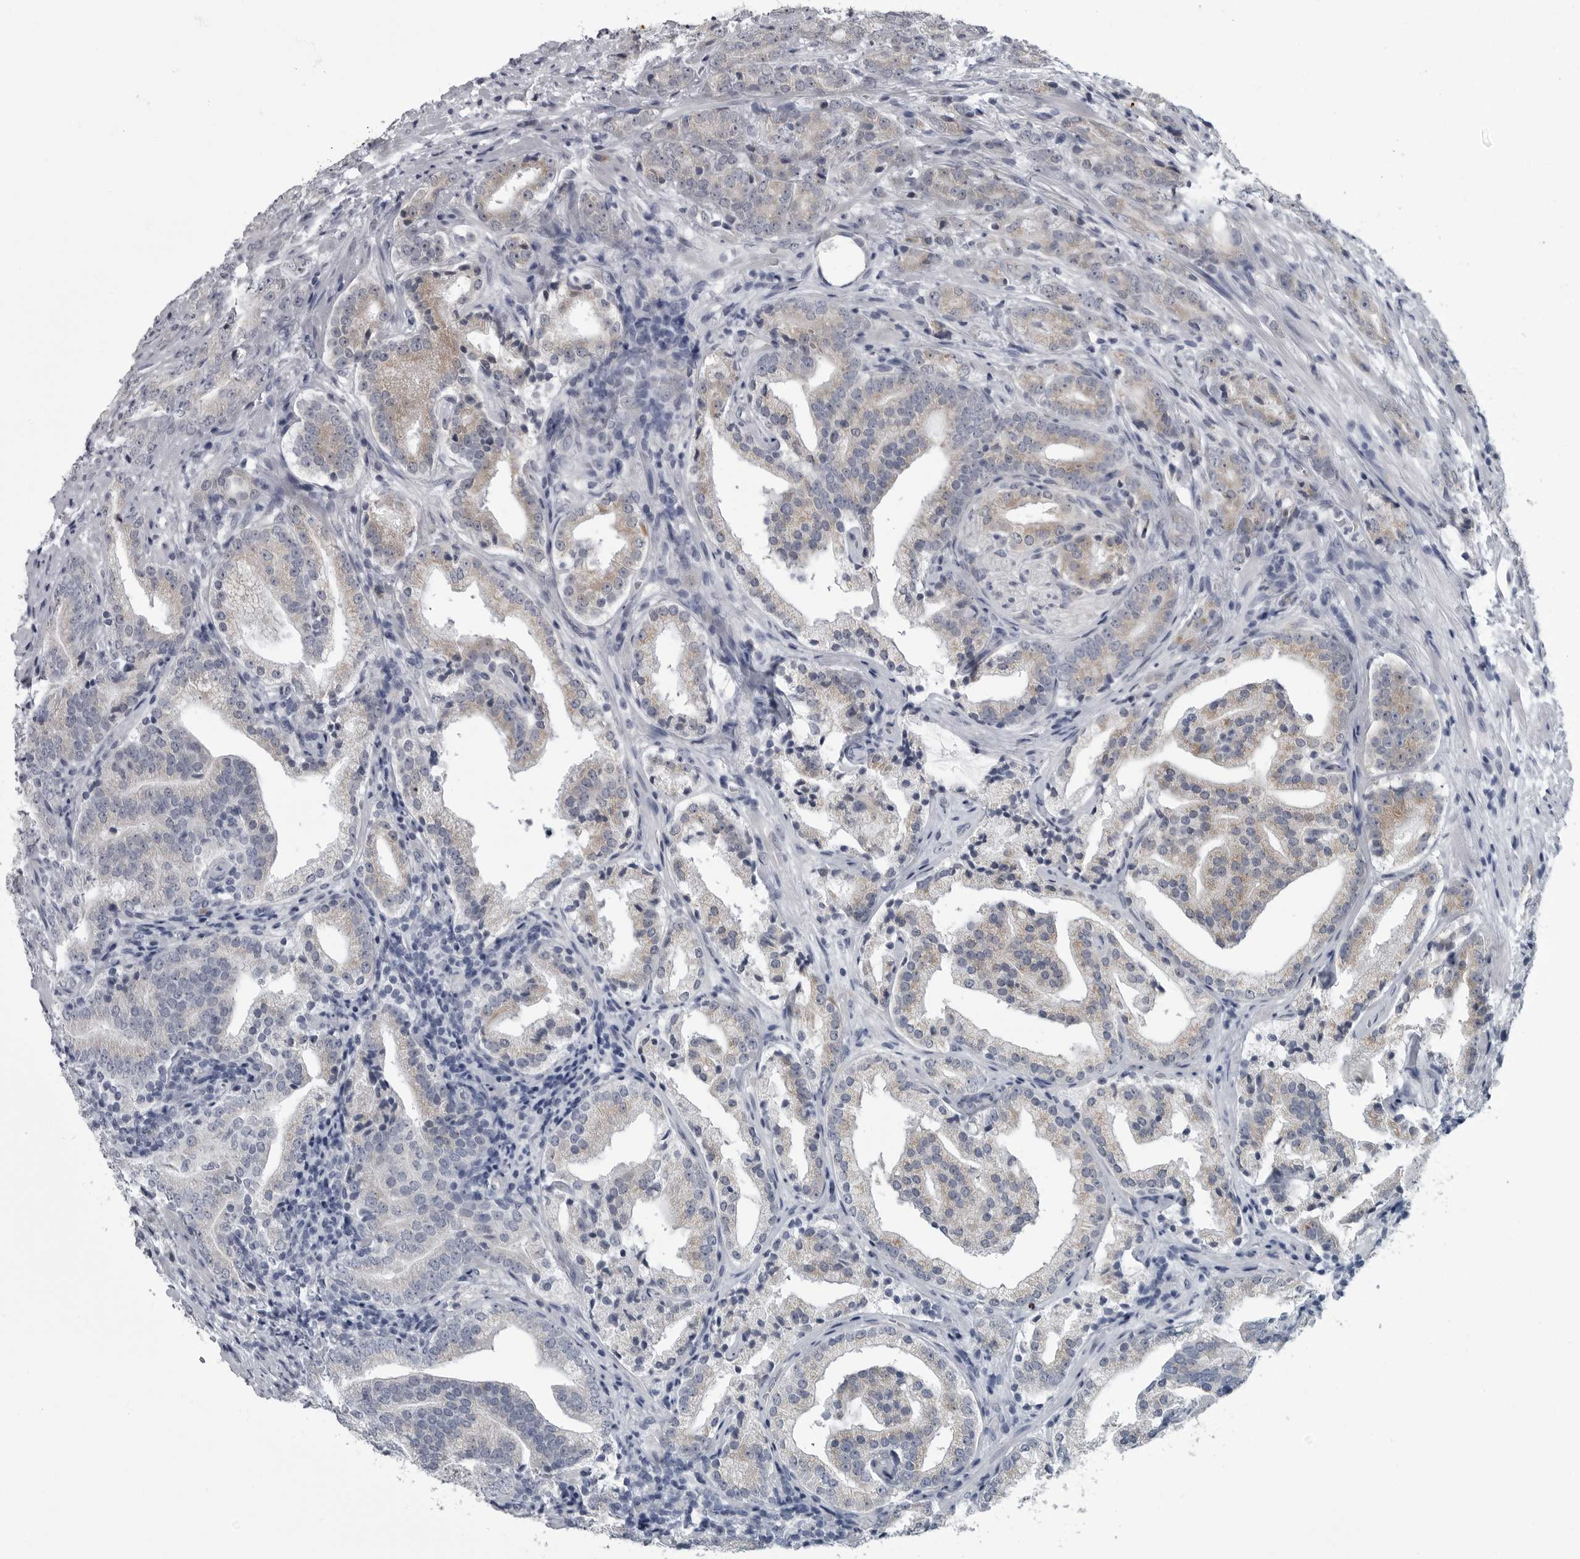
{"staining": {"intensity": "weak", "quantity": "<25%", "location": "cytoplasmic/membranous"}, "tissue": "prostate cancer", "cell_type": "Tumor cells", "image_type": "cancer", "snomed": [{"axis": "morphology", "description": "Adenocarcinoma, High grade"}, {"axis": "topography", "description": "Prostate"}], "caption": "Immunohistochemical staining of human prostate cancer (high-grade adenocarcinoma) shows no significant positivity in tumor cells.", "gene": "MYOC", "patient": {"sex": "male", "age": 57}}